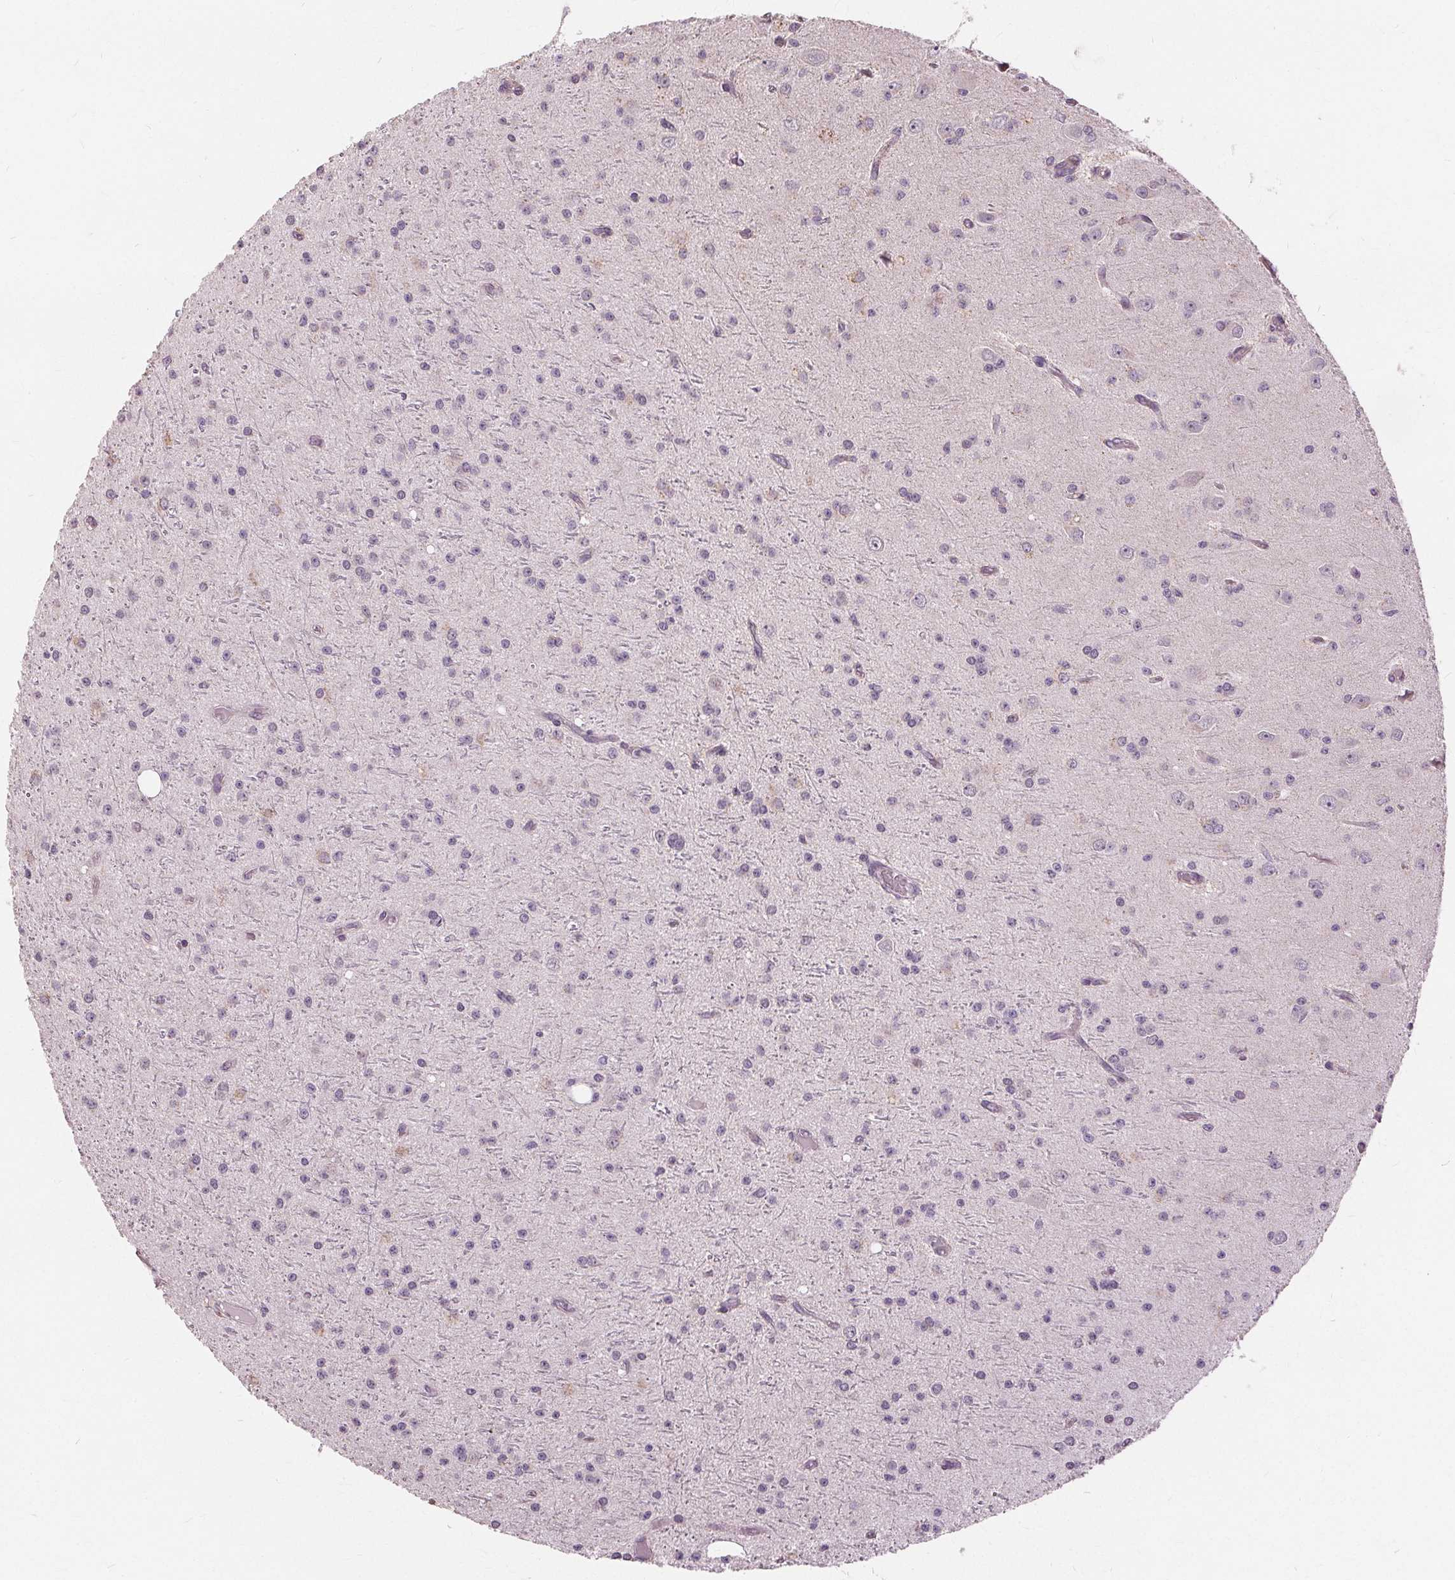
{"staining": {"intensity": "negative", "quantity": "none", "location": "none"}, "tissue": "glioma", "cell_type": "Tumor cells", "image_type": "cancer", "snomed": [{"axis": "morphology", "description": "Glioma, malignant, Low grade"}, {"axis": "topography", "description": "Brain"}], "caption": "Malignant glioma (low-grade) stained for a protein using IHC displays no positivity tumor cells.", "gene": "SIGLEC6", "patient": {"sex": "male", "age": 27}}